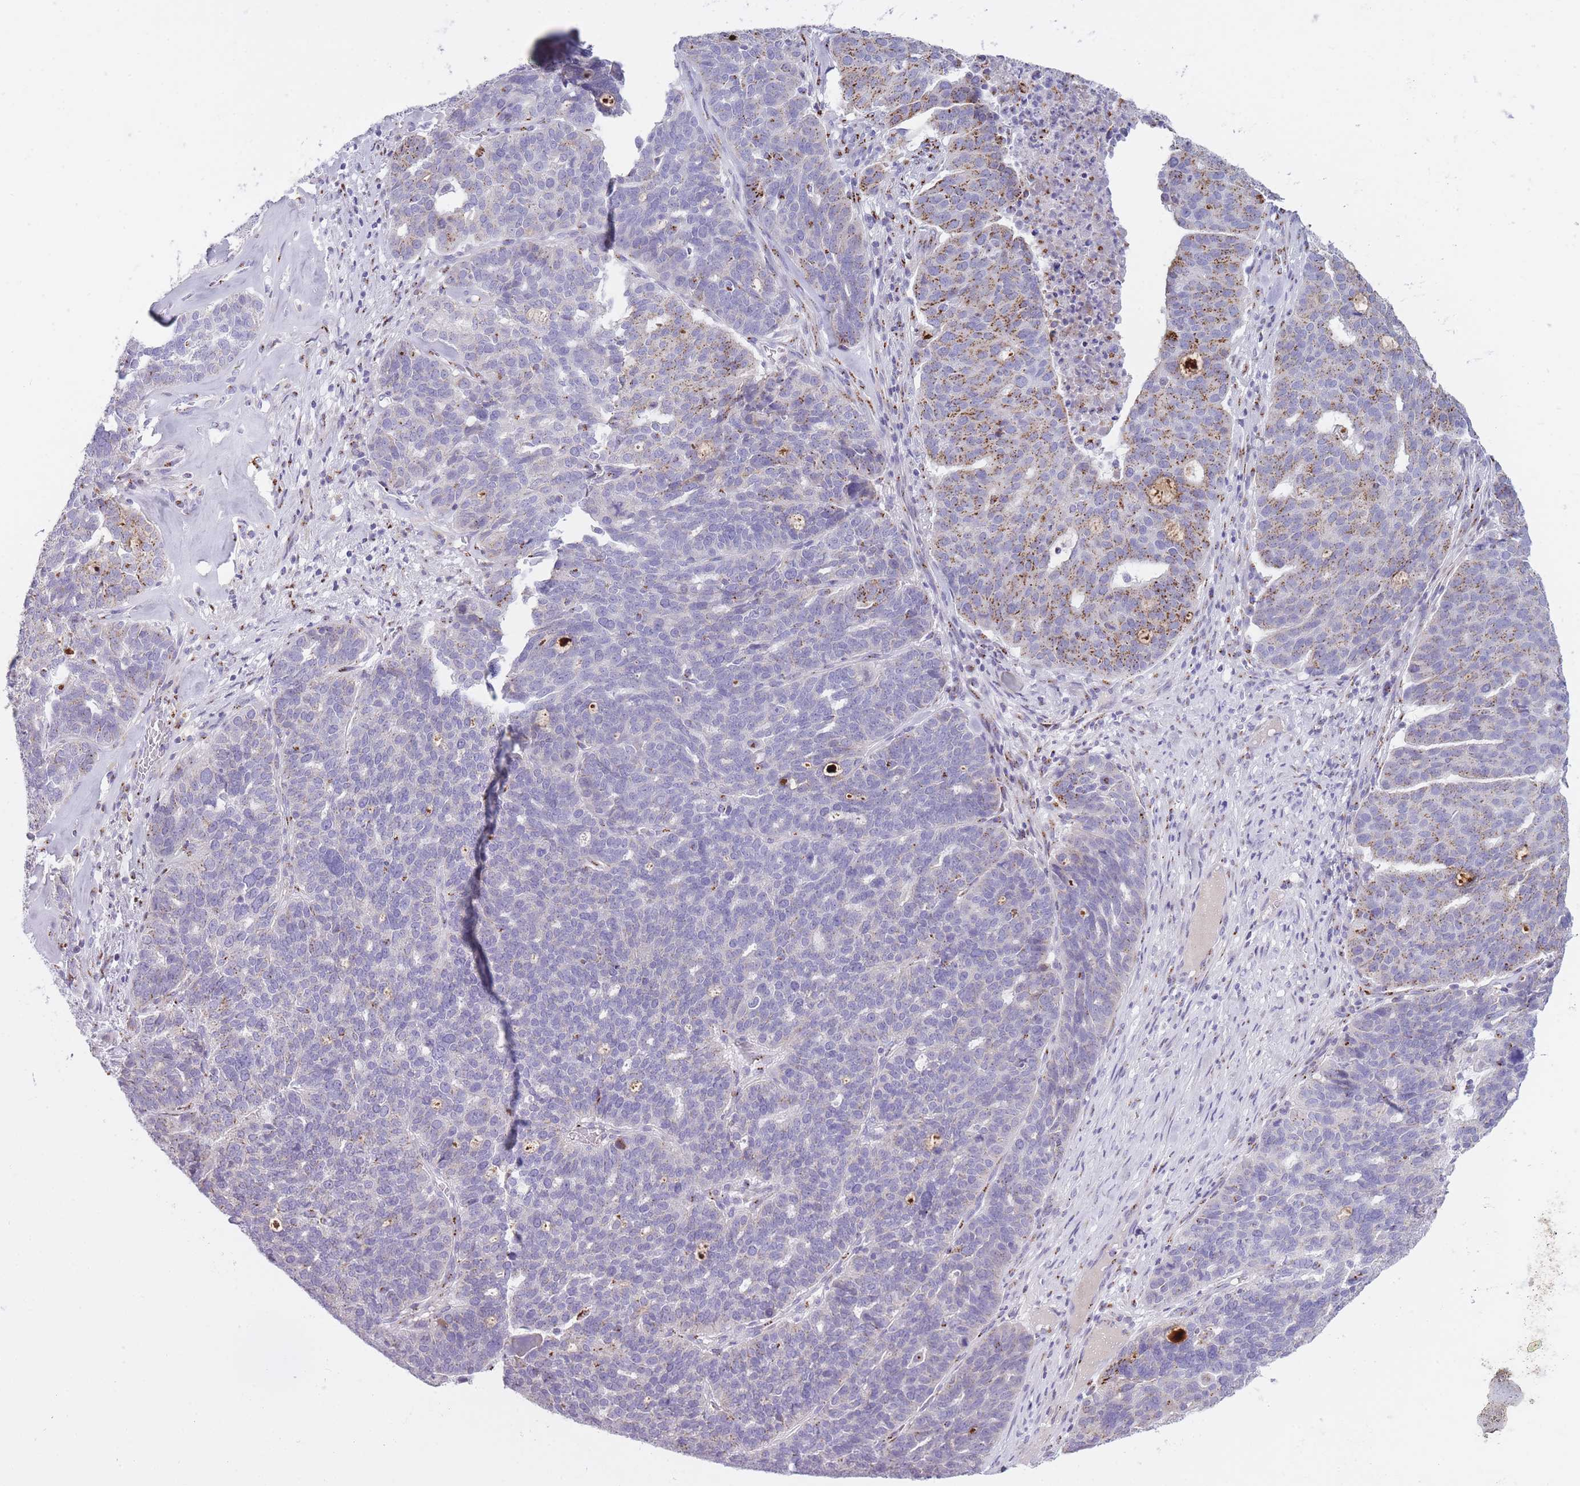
{"staining": {"intensity": "moderate", "quantity": "<25%", "location": "cytoplasmic/membranous"}, "tissue": "ovarian cancer", "cell_type": "Tumor cells", "image_type": "cancer", "snomed": [{"axis": "morphology", "description": "Cystadenocarcinoma, serous, NOS"}, {"axis": "topography", "description": "Ovary"}], "caption": "Immunohistochemical staining of human ovarian serous cystadenocarcinoma demonstrates low levels of moderate cytoplasmic/membranous protein positivity in approximately <25% of tumor cells. (Stains: DAB in brown, nuclei in blue, Microscopy: brightfield microscopy at high magnification).", "gene": "B4GALT2", "patient": {"sex": "female", "age": 59}}